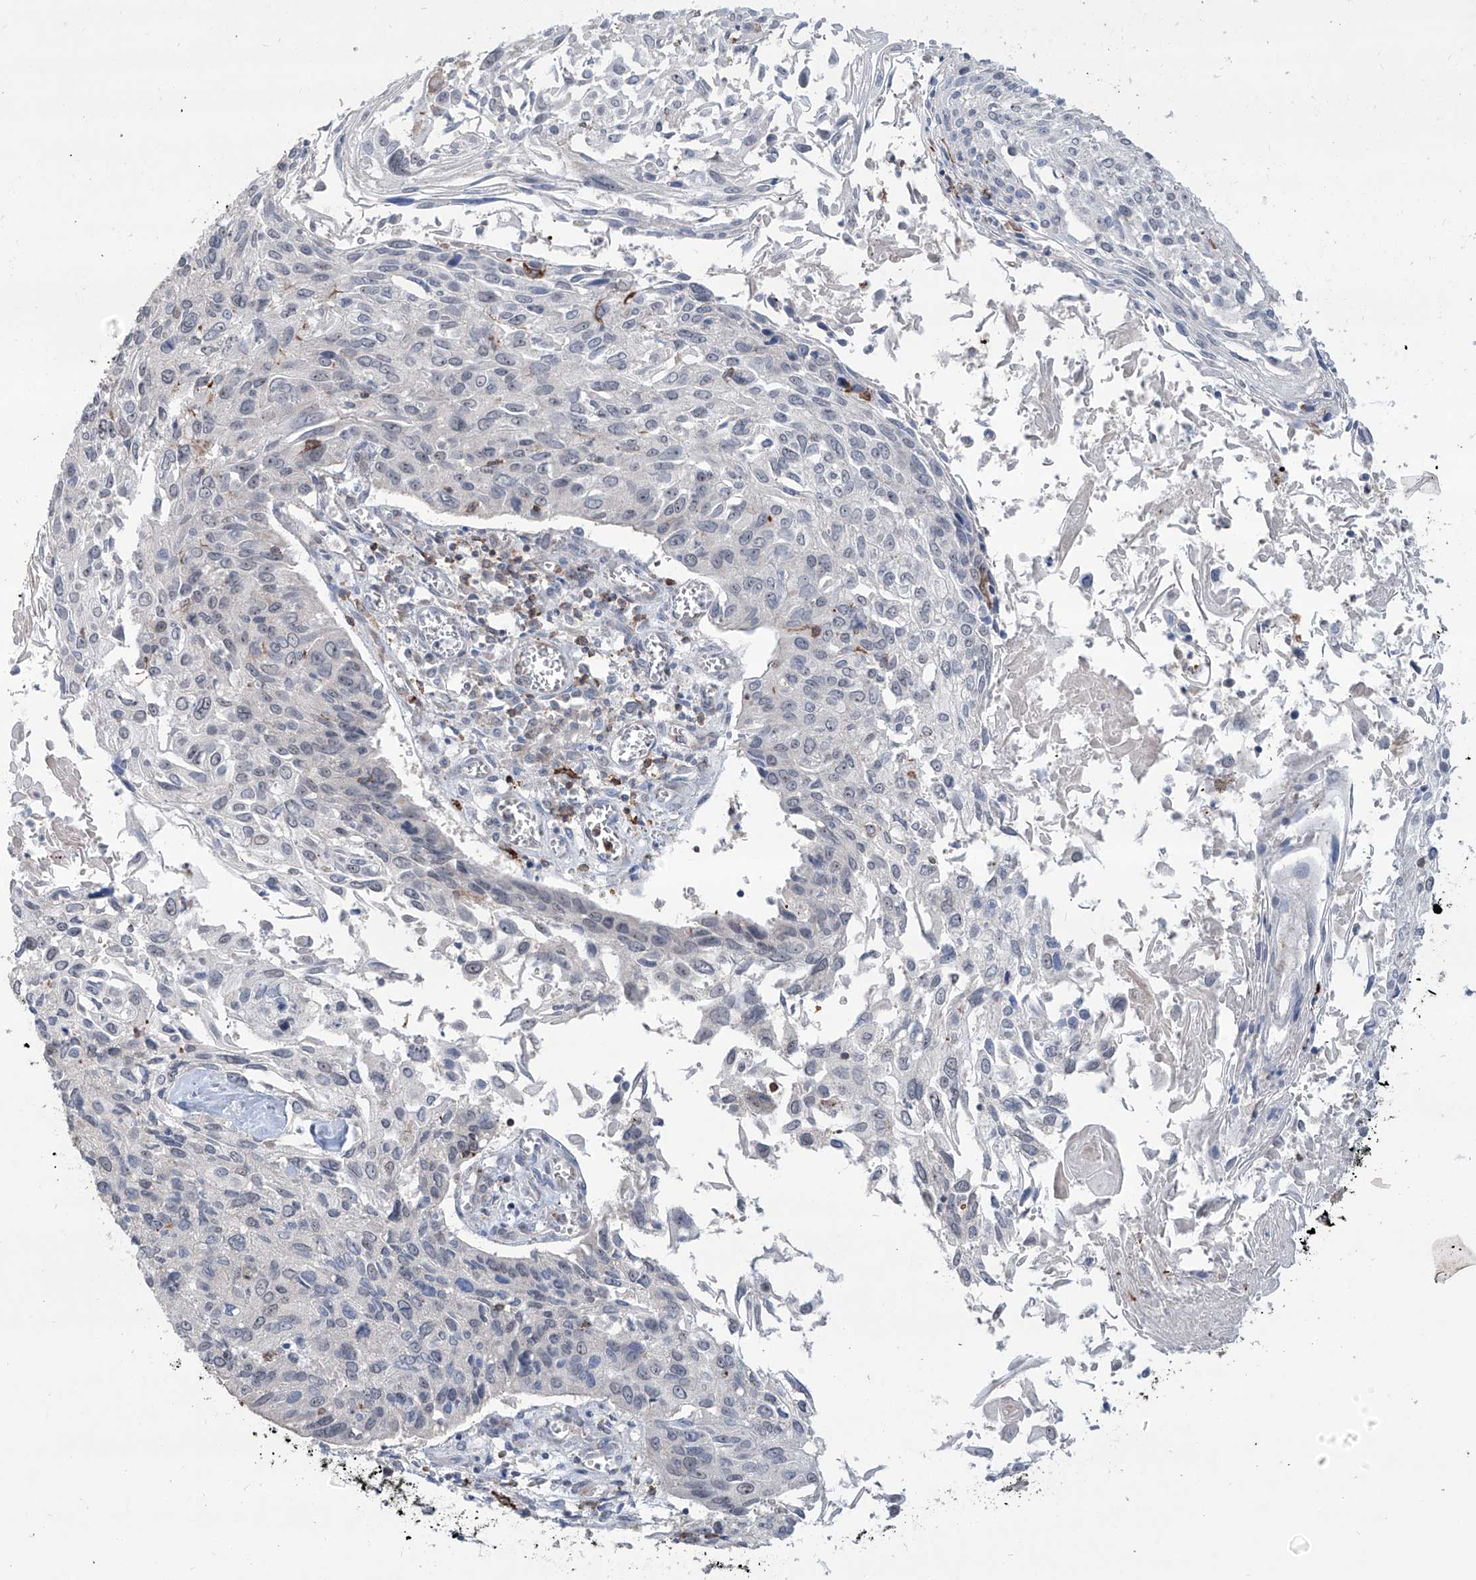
{"staining": {"intensity": "negative", "quantity": "none", "location": "none"}, "tissue": "cervical cancer", "cell_type": "Tumor cells", "image_type": "cancer", "snomed": [{"axis": "morphology", "description": "Squamous cell carcinoma, NOS"}, {"axis": "topography", "description": "Cervix"}], "caption": "IHC of human cervical squamous cell carcinoma demonstrates no expression in tumor cells.", "gene": "ZBTB48", "patient": {"sex": "female", "age": 51}}